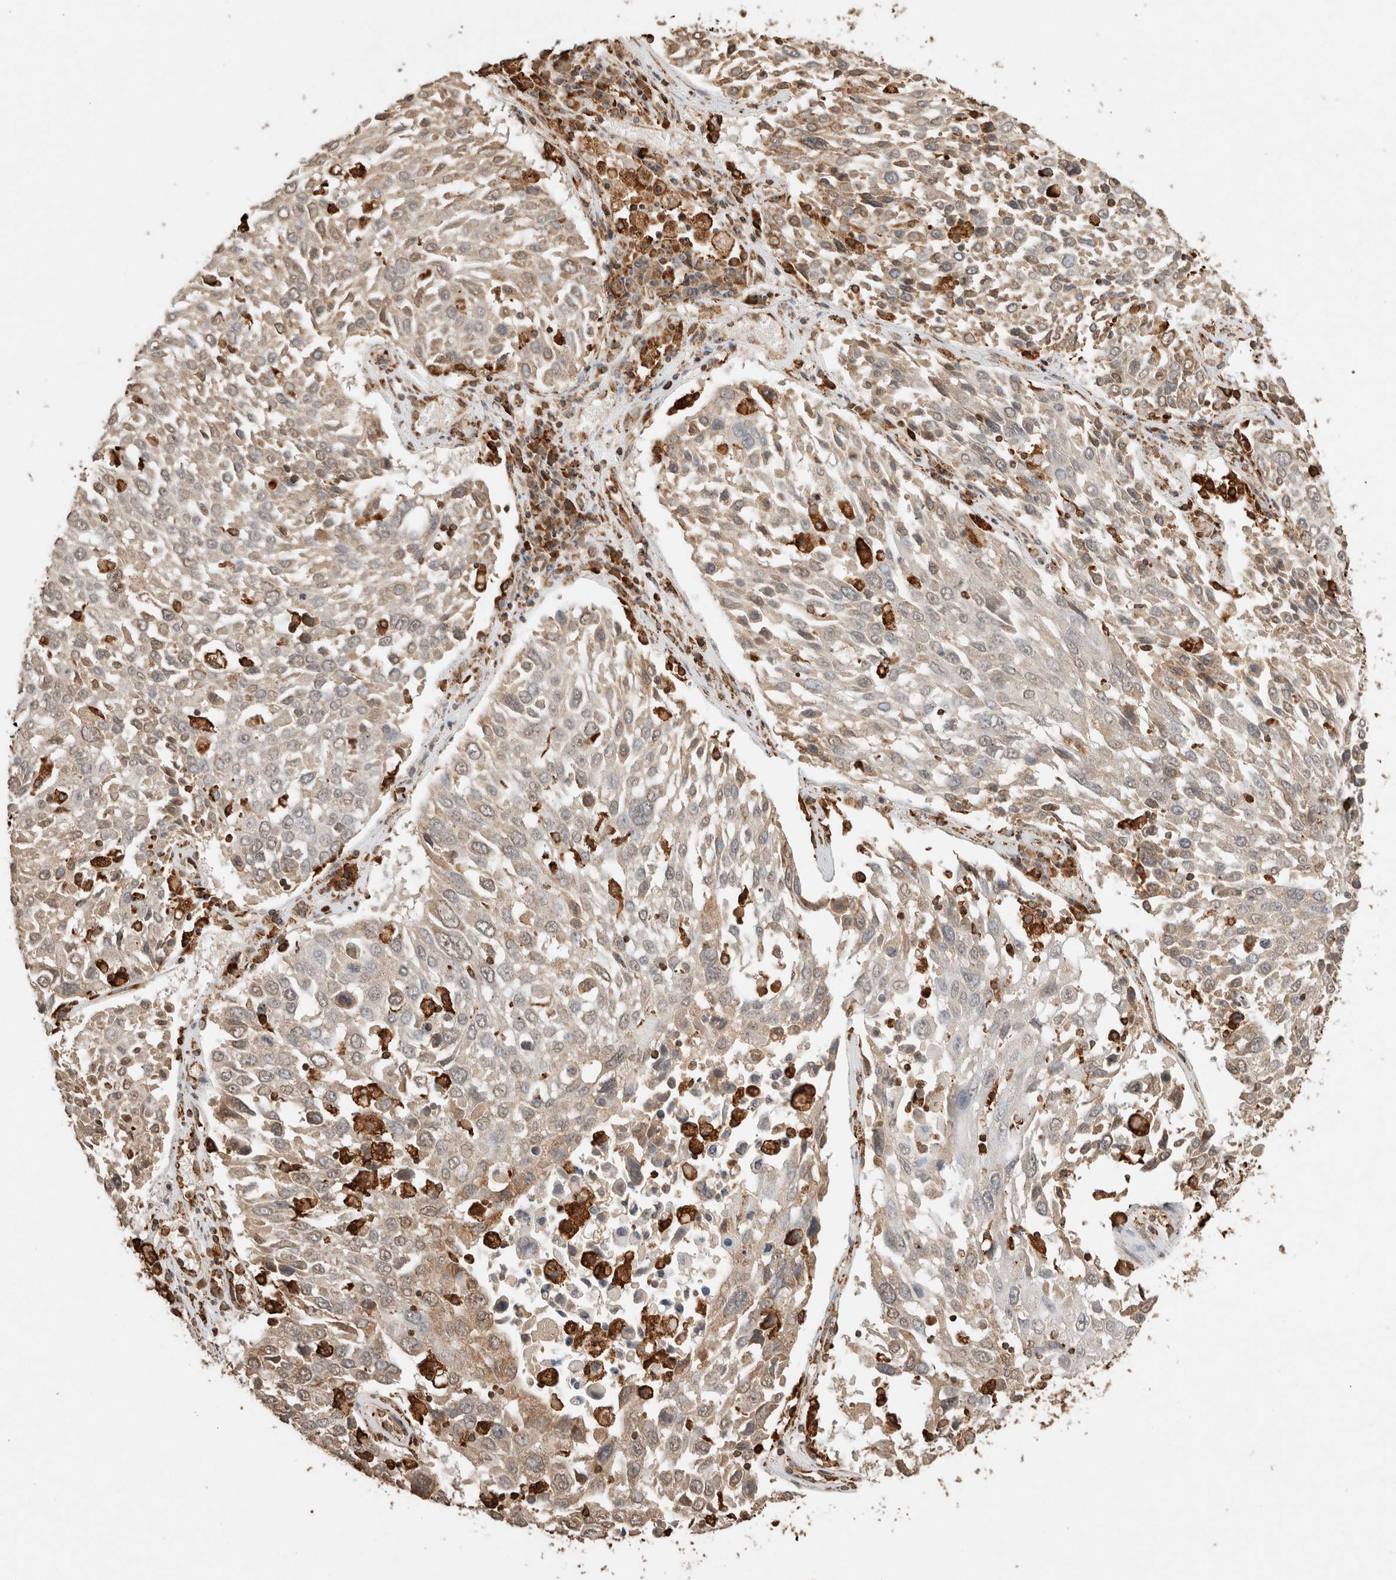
{"staining": {"intensity": "weak", "quantity": "25%-75%", "location": "cytoplasmic/membranous"}, "tissue": "lung cancer", "cell_type": "Tumor cells", "image_type": "cancer", "snomed": [{"axis": "morphology", "description": "Squamous cell carcinoma, NOS"}, {"axis": "topography", "description": "Lung"}], "caption": "Immunohistochemical staining of human lung squamous cell carcinoma reveals low levels of weak cytoplasmic/membranous protein expression in approximately 25%-75% of tumor cells.", "gene": "ERAP1", "patient": {"sex": "male", "age": 65}}